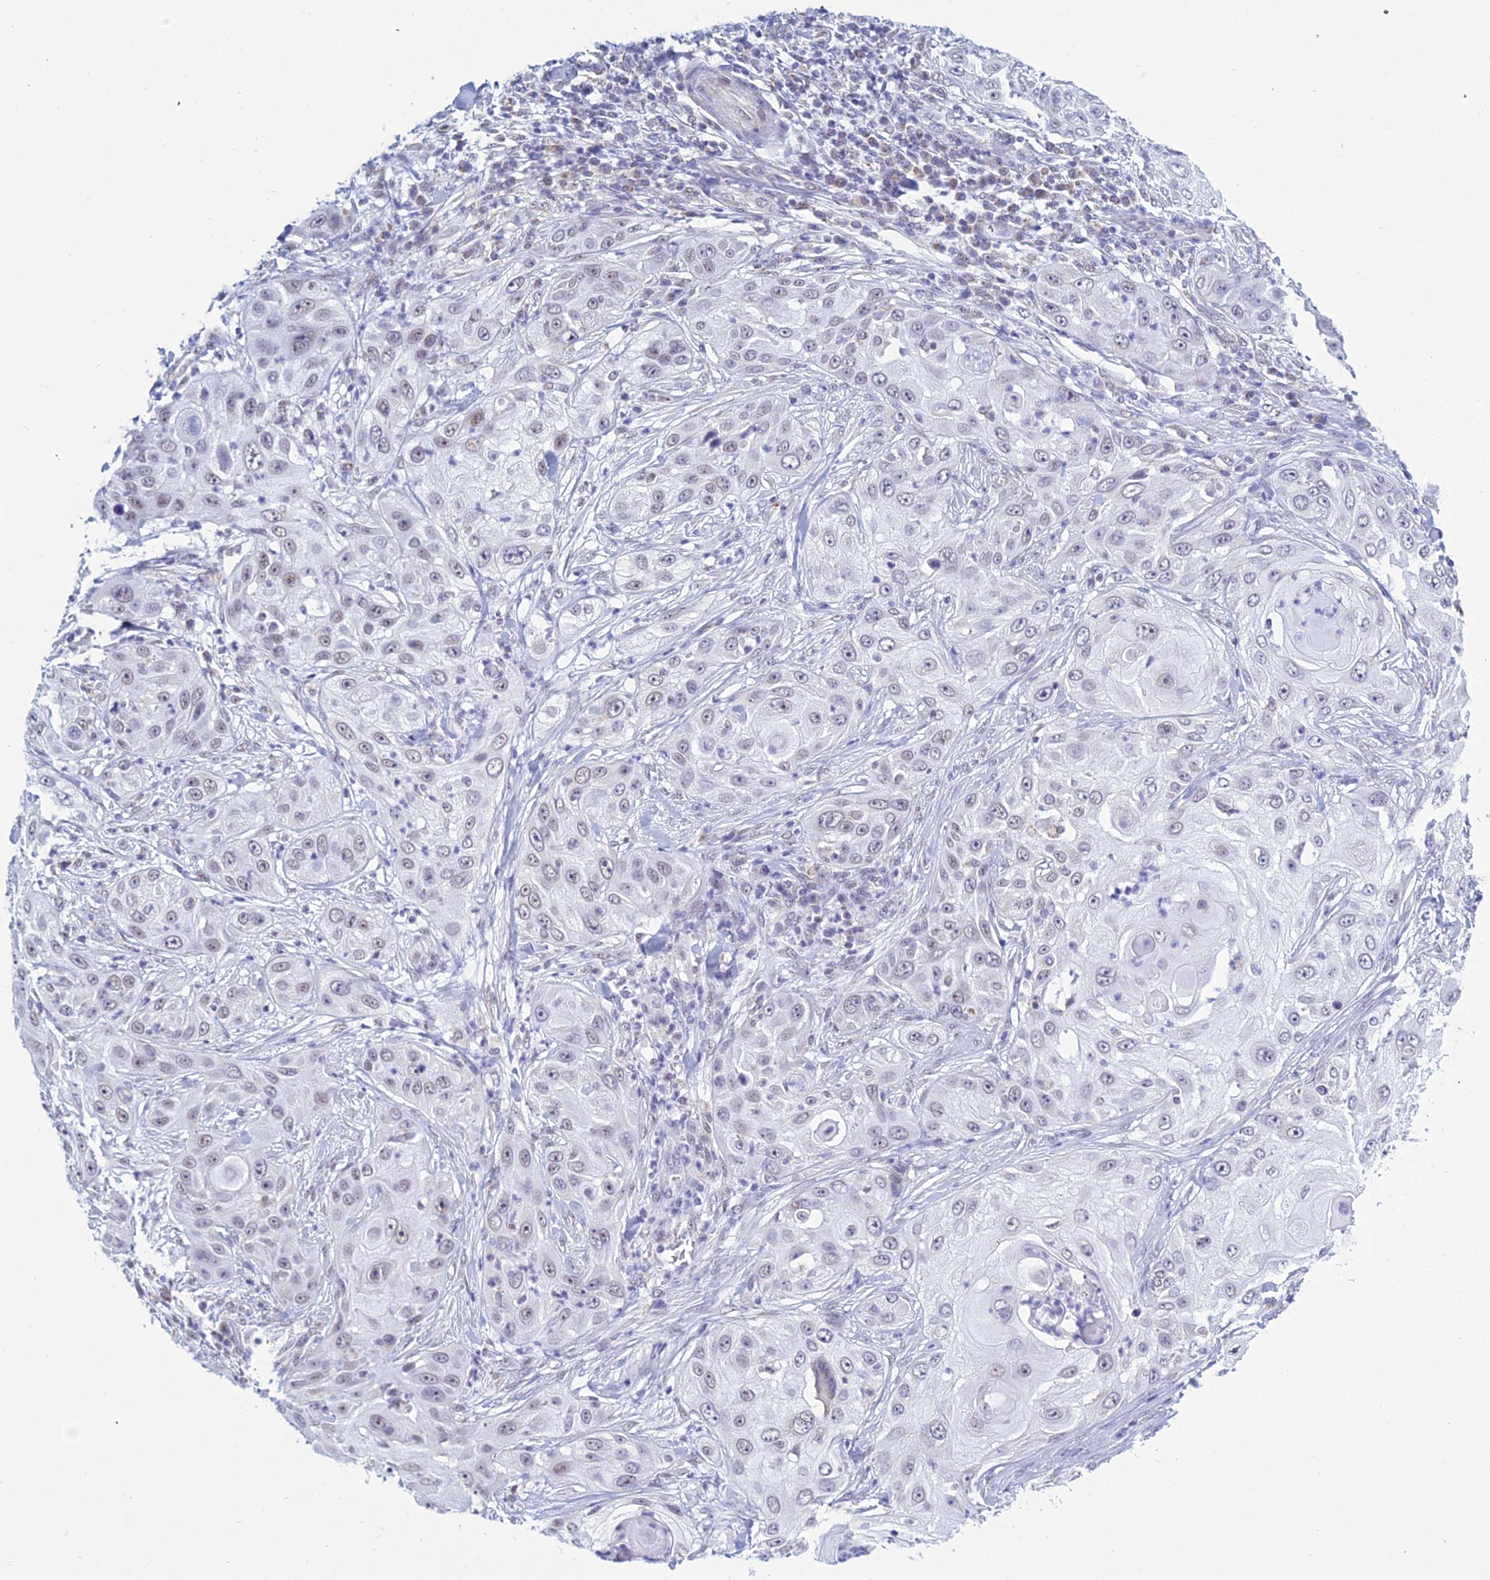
{"staining": {"intensity": "weak", "quantity": "25%-75%", "location": "nuclear"}, "tissue": "skin cancer", "cell_type": "Tumor cells", "image_type": "cancer", "snomed": [{"axis": "morphology", "description": "Squamous cell carcinoma, NOS"}, {"axis": "topography", "description": "Skin"}], "caption": "Skin cancer (squamous cell carcinoma) tissue reveals weak nuclear expression in approximately 25%-75% of tumor cells", "gene": "KLF14", "patient": {"sex": "female", "age": 44}}